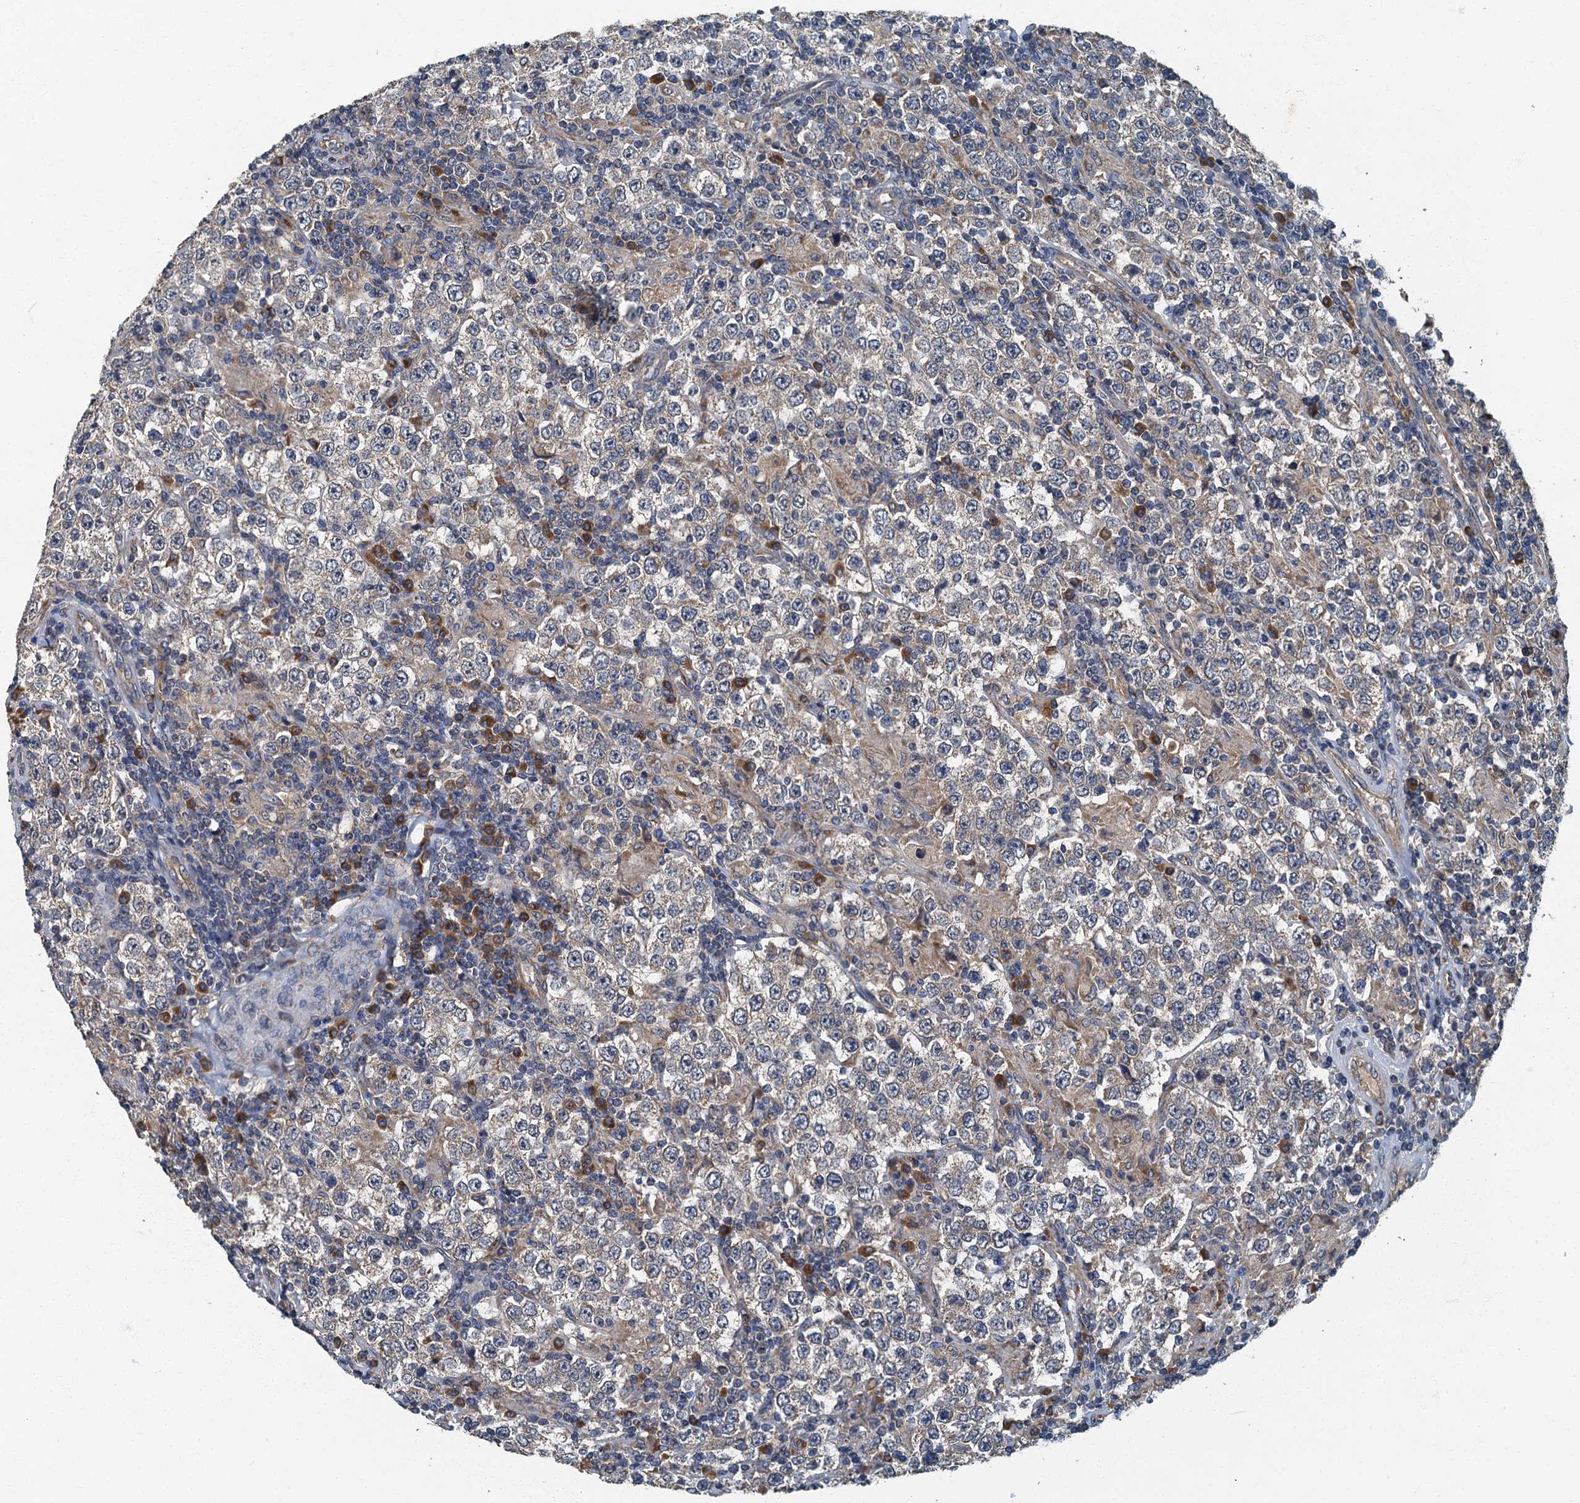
{"staining": {"intensity": "weak", "quantity": "<25%", "location": "cytoplasmic/membranous"}, "tissue": "testis cancer", "cell_type": "Tumor cells", "image_type": "cancer", "snomed": [{"axis": "morphology", "description": "Normal tissue, NOS"}, {"axis": "morphology", "description": "Urothelial carcinoma, High grade"}, {"axis": "morphology", "description": "Seminoma, NOS"}, {"axis": "morphology", "description": "Carcinoma, Embryonal, NOS"}, {"axis": "topography", "description": "Urinary bladder"}, {"axis": "topography", "description": "Testis"}], "caption": "Tumor cells are negative for protein expression in human testis urothelial carcinoma (high-grade).", "gene": "DDX49", "patient": {"sex": "male", "age": 41}}